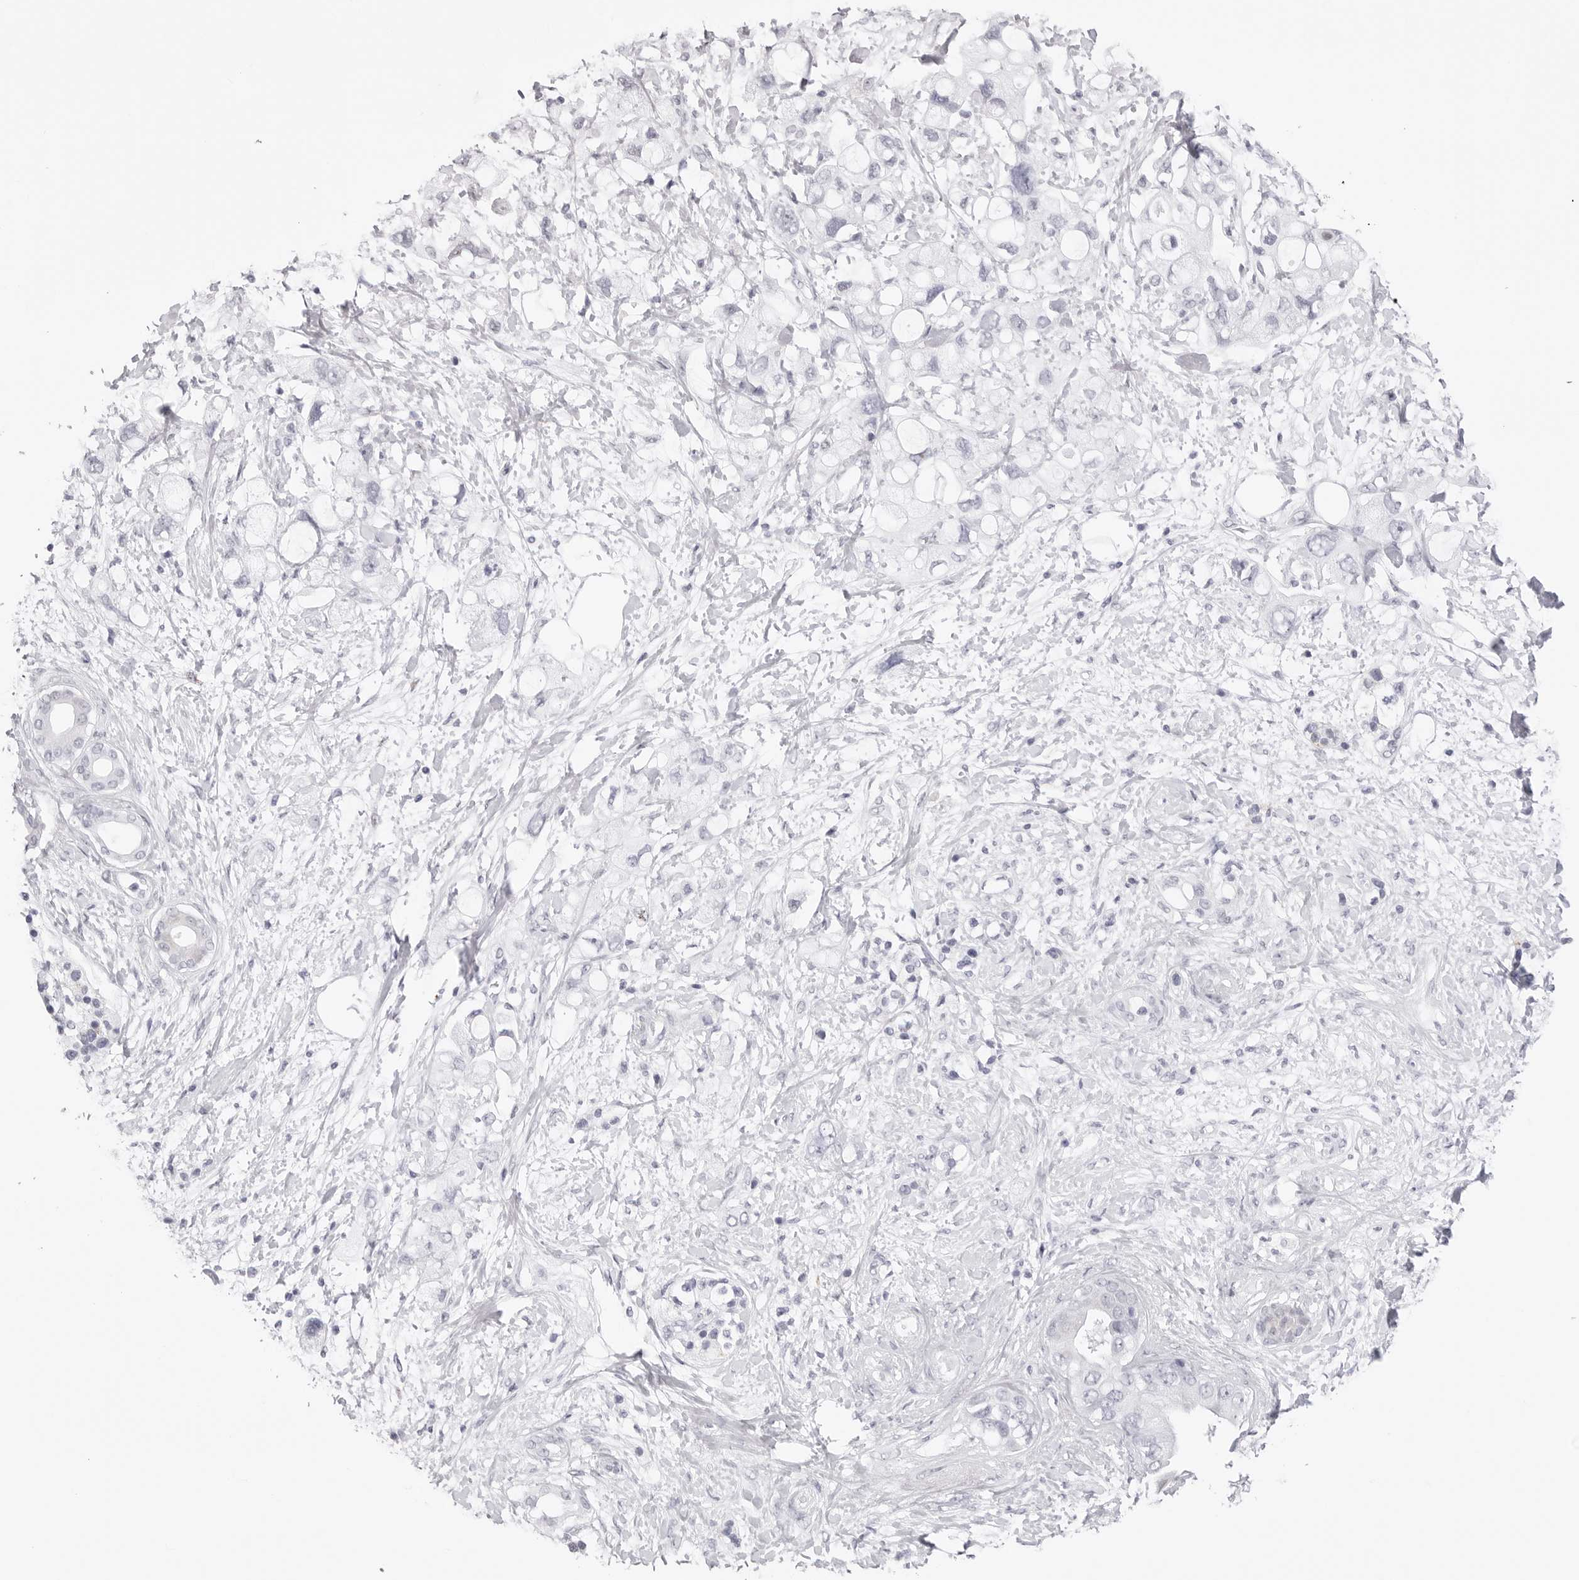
{"staining": {"intensity": "negative", "quantity": "none", "location": "none"}, "tissue": "pancreatic cancer", "cell_type": "Tumor cells", "image_type": "cancer", "snomed": [{"axis": "morphology", "description": "Adenocarcinoma, NOS"}, {"axis": "topography", "description": "Pancreas"}], "caption": "An image of human pancreatic adenocarcinoma is negative for staining in tumor cells.", "gene": "TSSK1B", "patient": {"sex": "female", "age": 56}}